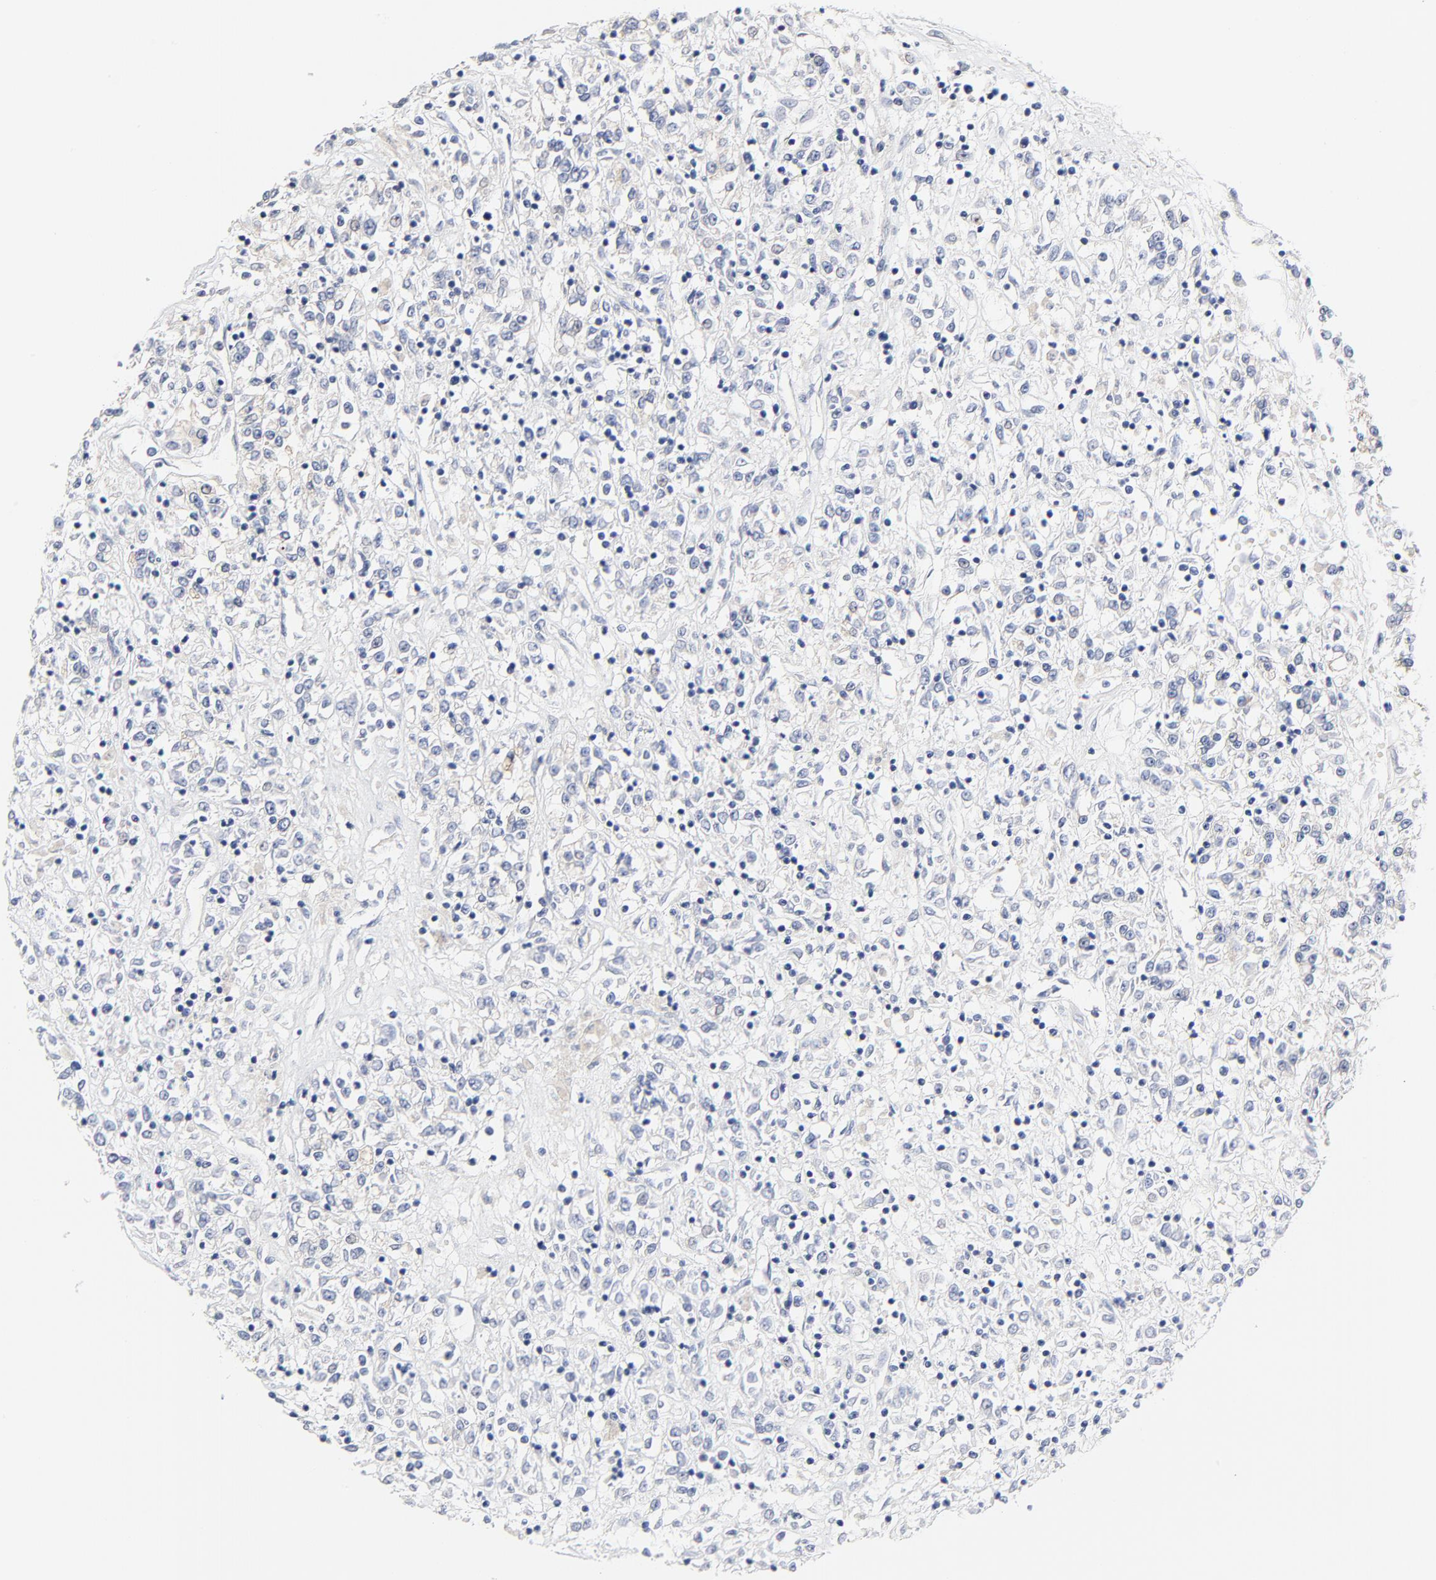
{"staining": {"intensity": "negative", "quantity": "none", "location": "none"}, "tissue": "renal cancer", "cell_type": "Tumor cells", "image_type": "cancer", "snomed": [{"axis": "morphology", "description": "Adenocarcinoma, NOS"}, {"axis": "topography", "description": "Kidney"}], "caption": "High magnification brightfield microscopy of renal adenocarcinoma stained with DAB (brown) and counterstained with hematoxylin (blue): tumor cells show no significant positivity.", "gene": "DHRSX", "patient": {"sex": "female", "age": 76}}